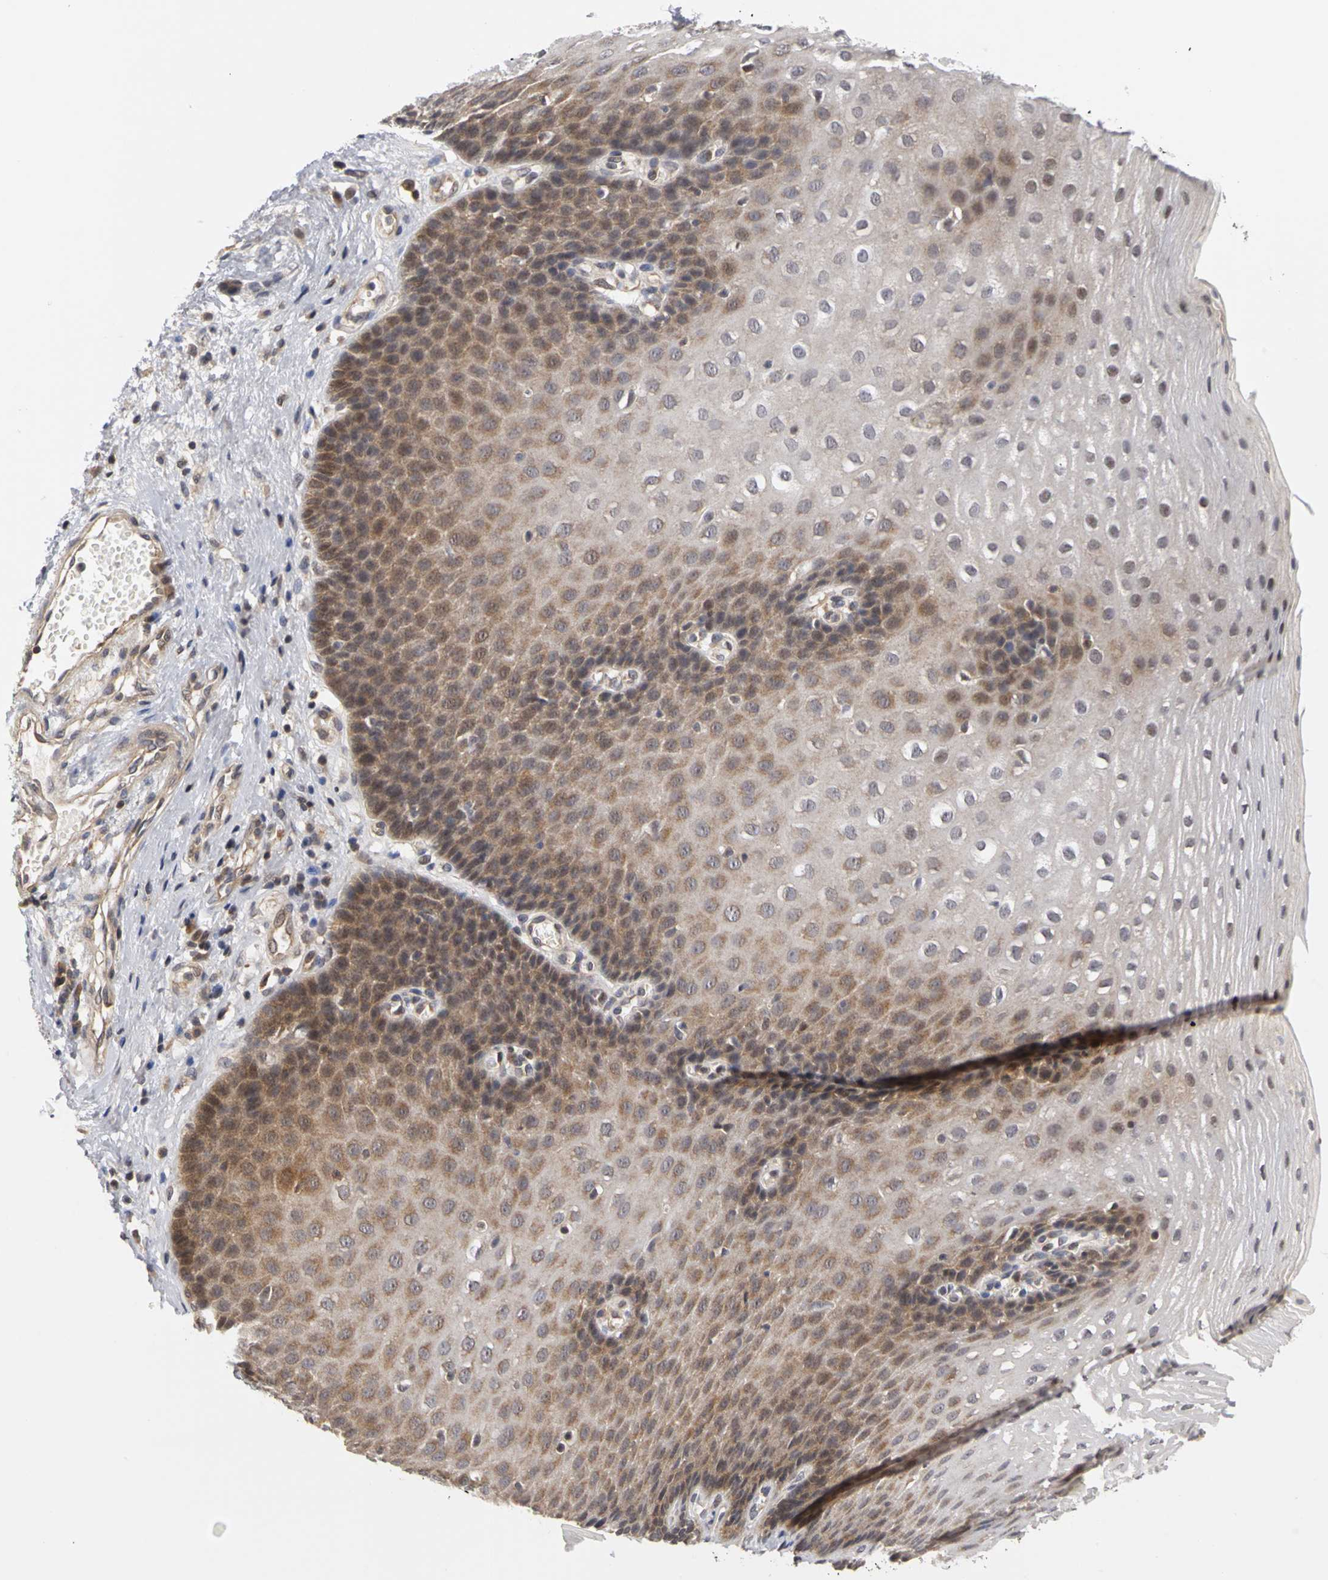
{"staining": {"intensity": "moderate", "quantity": ">75%", "location": "cytoplasmic/membranous"}, "tissue": "esophagus", "cell_type": "Squamous epithelial cells", "image_type": "normal", "snomed": [{"axis": "morphology", "description": "Normal tissue, NOS"}, {"axis": "topography", "description": "Esophagus"}], "caption": "High-magnification brightfield microscopy of normal esophagus stained with DAB (3,3'-diaminobenzidine) (brown) and counterstained with hematoxylin (blue). squamous epithelial cells exhibit moderate cytoplasmic/membranous staining is seen in about>75% of cells.", "gene": "UBE2M", "patient": {"sex": "male", "age": 48}}